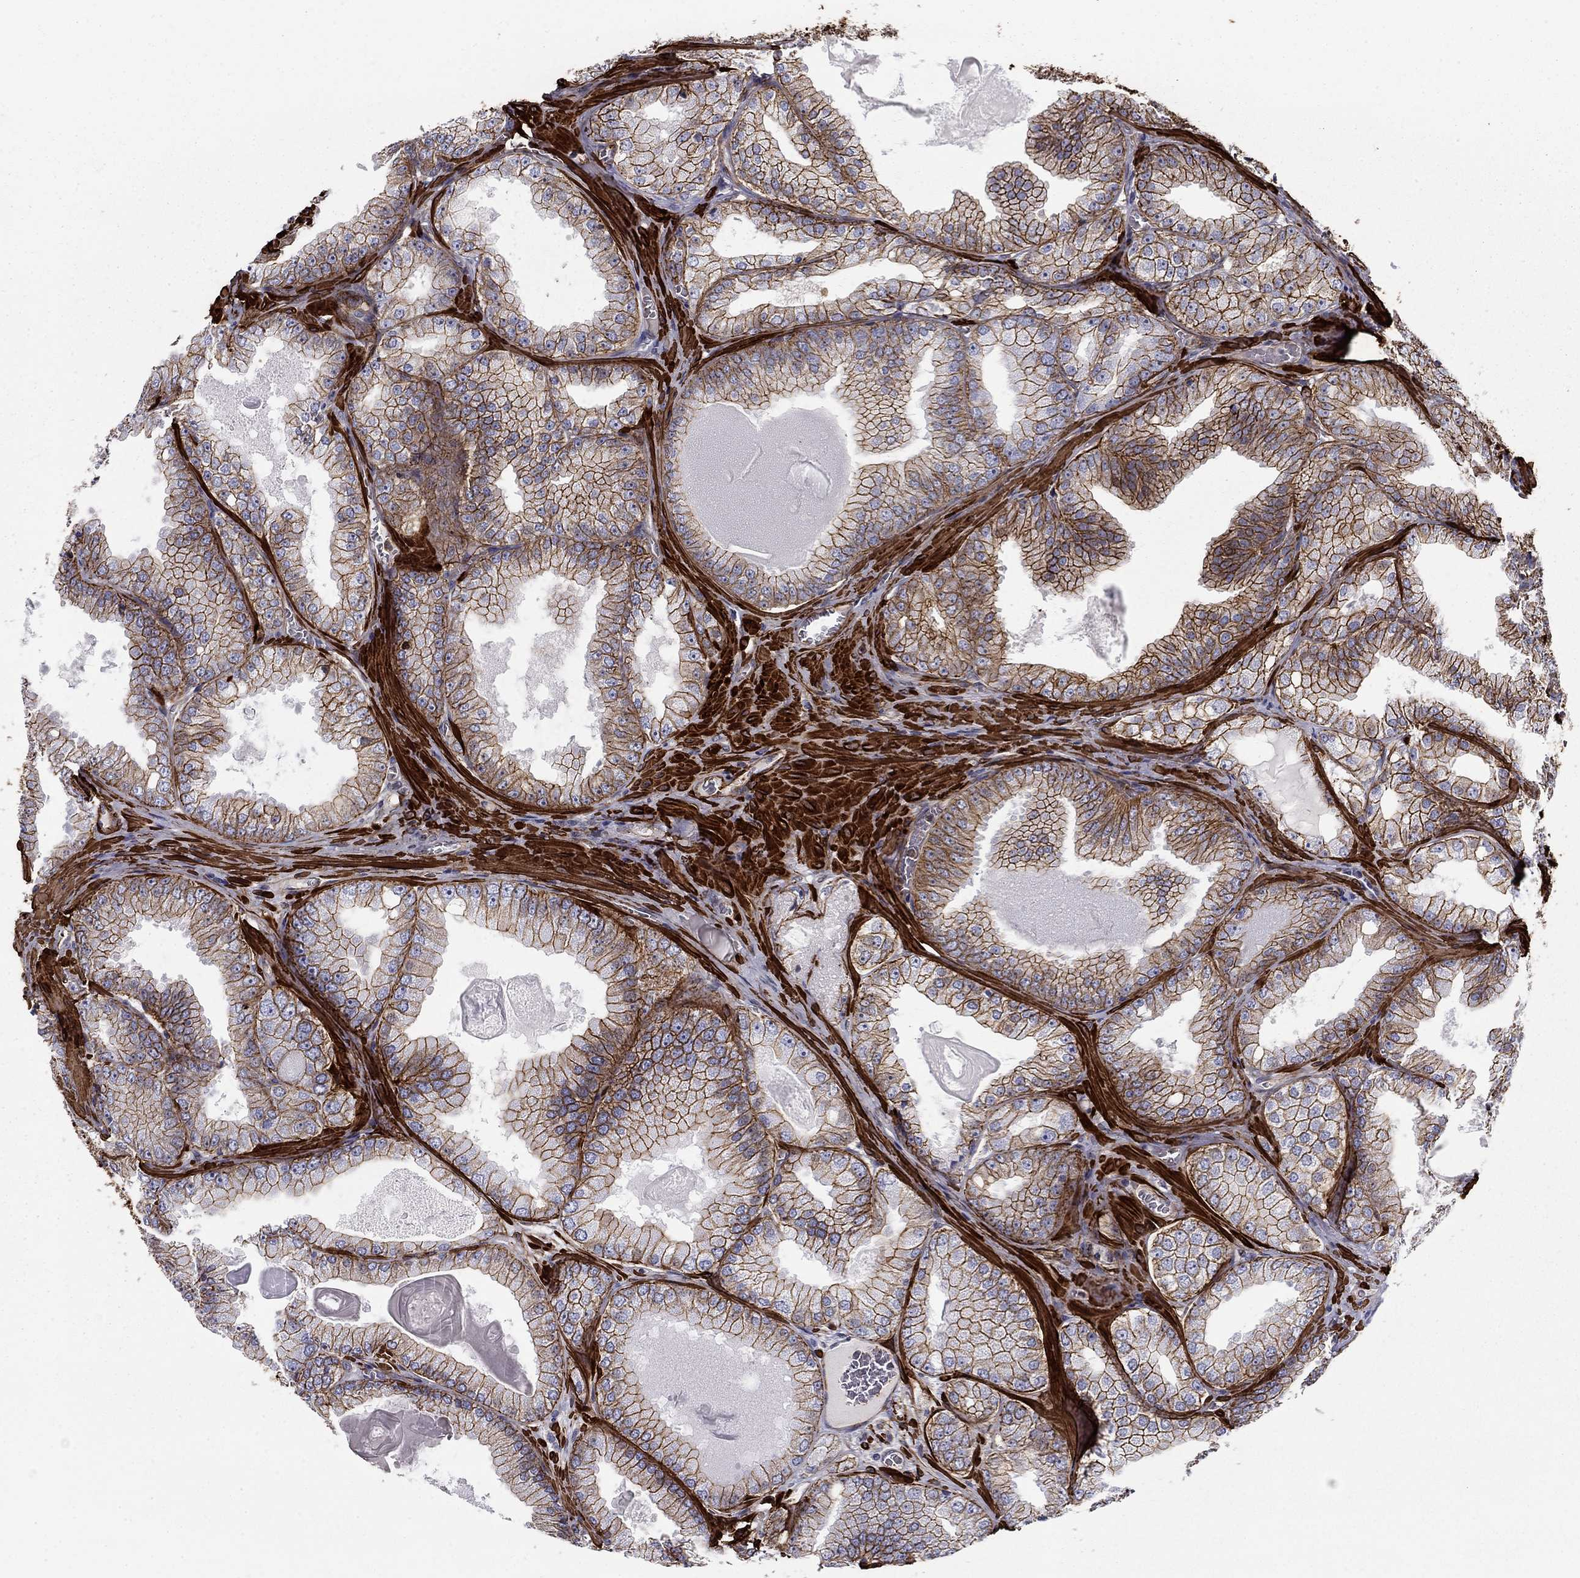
{"staining": {"intensity": "strong", "quantity": ">75%", "location": "cytoplasmic/membranous"}, "tissue": "prostate cancer", "cell_type": "Tumor cells", "image_type": "cancer", "snomed": [{"axis": "morphology", "description": "Adenocarcinoma, Low grade"}, {"axis": "topography", "description": "Prostate"}], "caption": "A brown stain labels strong cytoplasmic/membranous expression of a protein in human low-grade adenocarcinoma (prostate) tumor cells.", "gene": "KRBA1", "patient": {"sex": "male", "age": 72}}